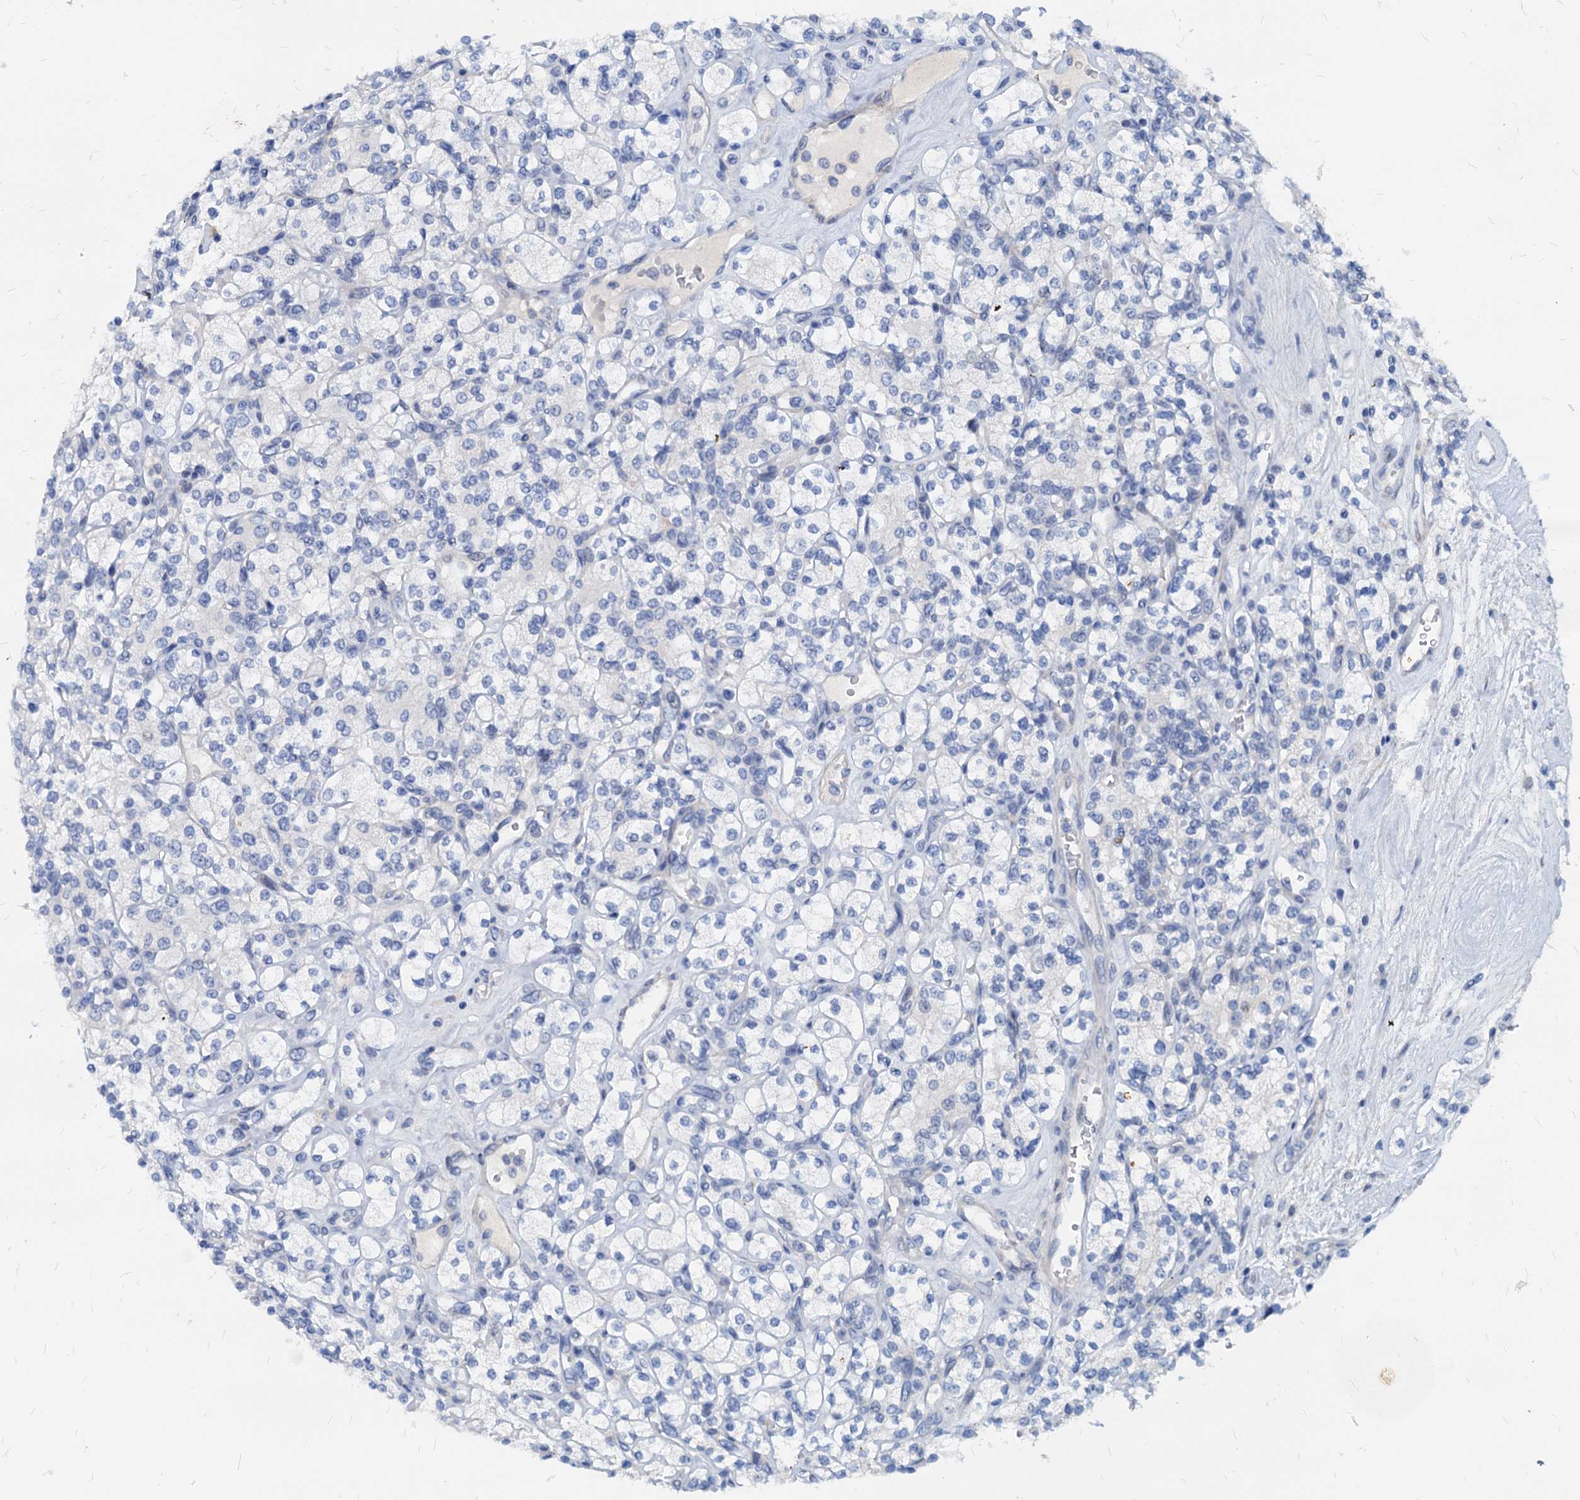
{"staining": {"intensity": "negative", "quantity": "none", "location": "none"}, "tissue": "renal cancer", "cell_type": "Tumor cells", "image_type": "cancer", "snomed": [{"axis": "morphology", "description": "Adenocarcinoma, NOS"}, {"axis": "topography", "description": "Kidney"}], "caption": "The image demonstrates no staining of tumor cells in renal cancer. (DAB (3,3'-diaminobenzidine) immunohistochemistry (IHC) visualized using brightfield microscopy, high magnification).", "gene": "HSF2", "patient": {"sex": "male", "age": 77}}